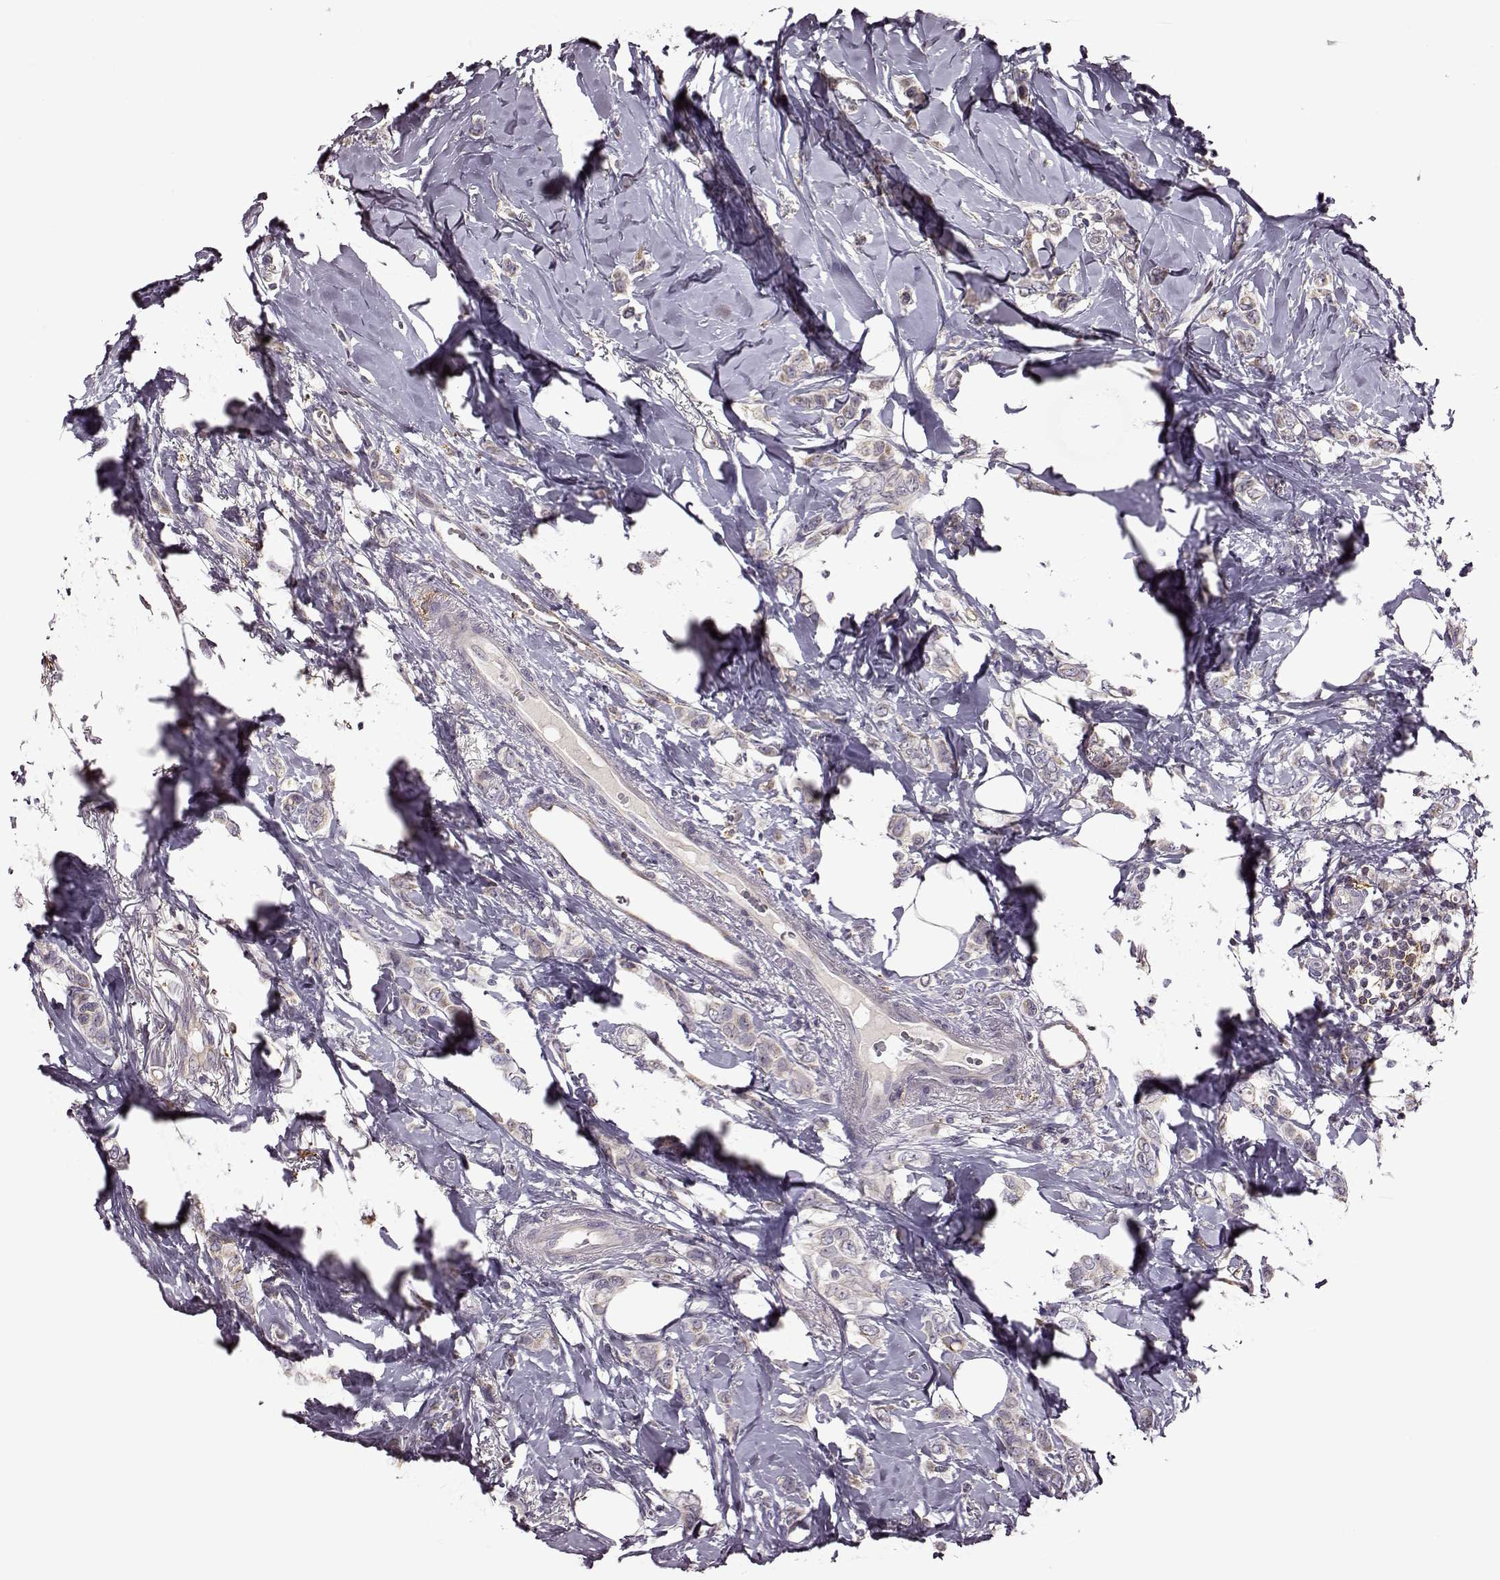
{"staining": {"intensity": "negative", "quantity": "none", "location": "none"}, "tissue": "breast cancer", "cell_type": "Tumor cells", "image_type": "cancer", "snomed": [{"axis": "morphology", "description": "Lobular carcinoma"}, {"axis": "topography", "description": "Breast"}], "caption": "Immunohistochemistry of human lobular carcinoma (breast) reveals no positivity in tumor cells.", "gene": "MTSS1", "patient": {"sex": "female", "age": 66}}